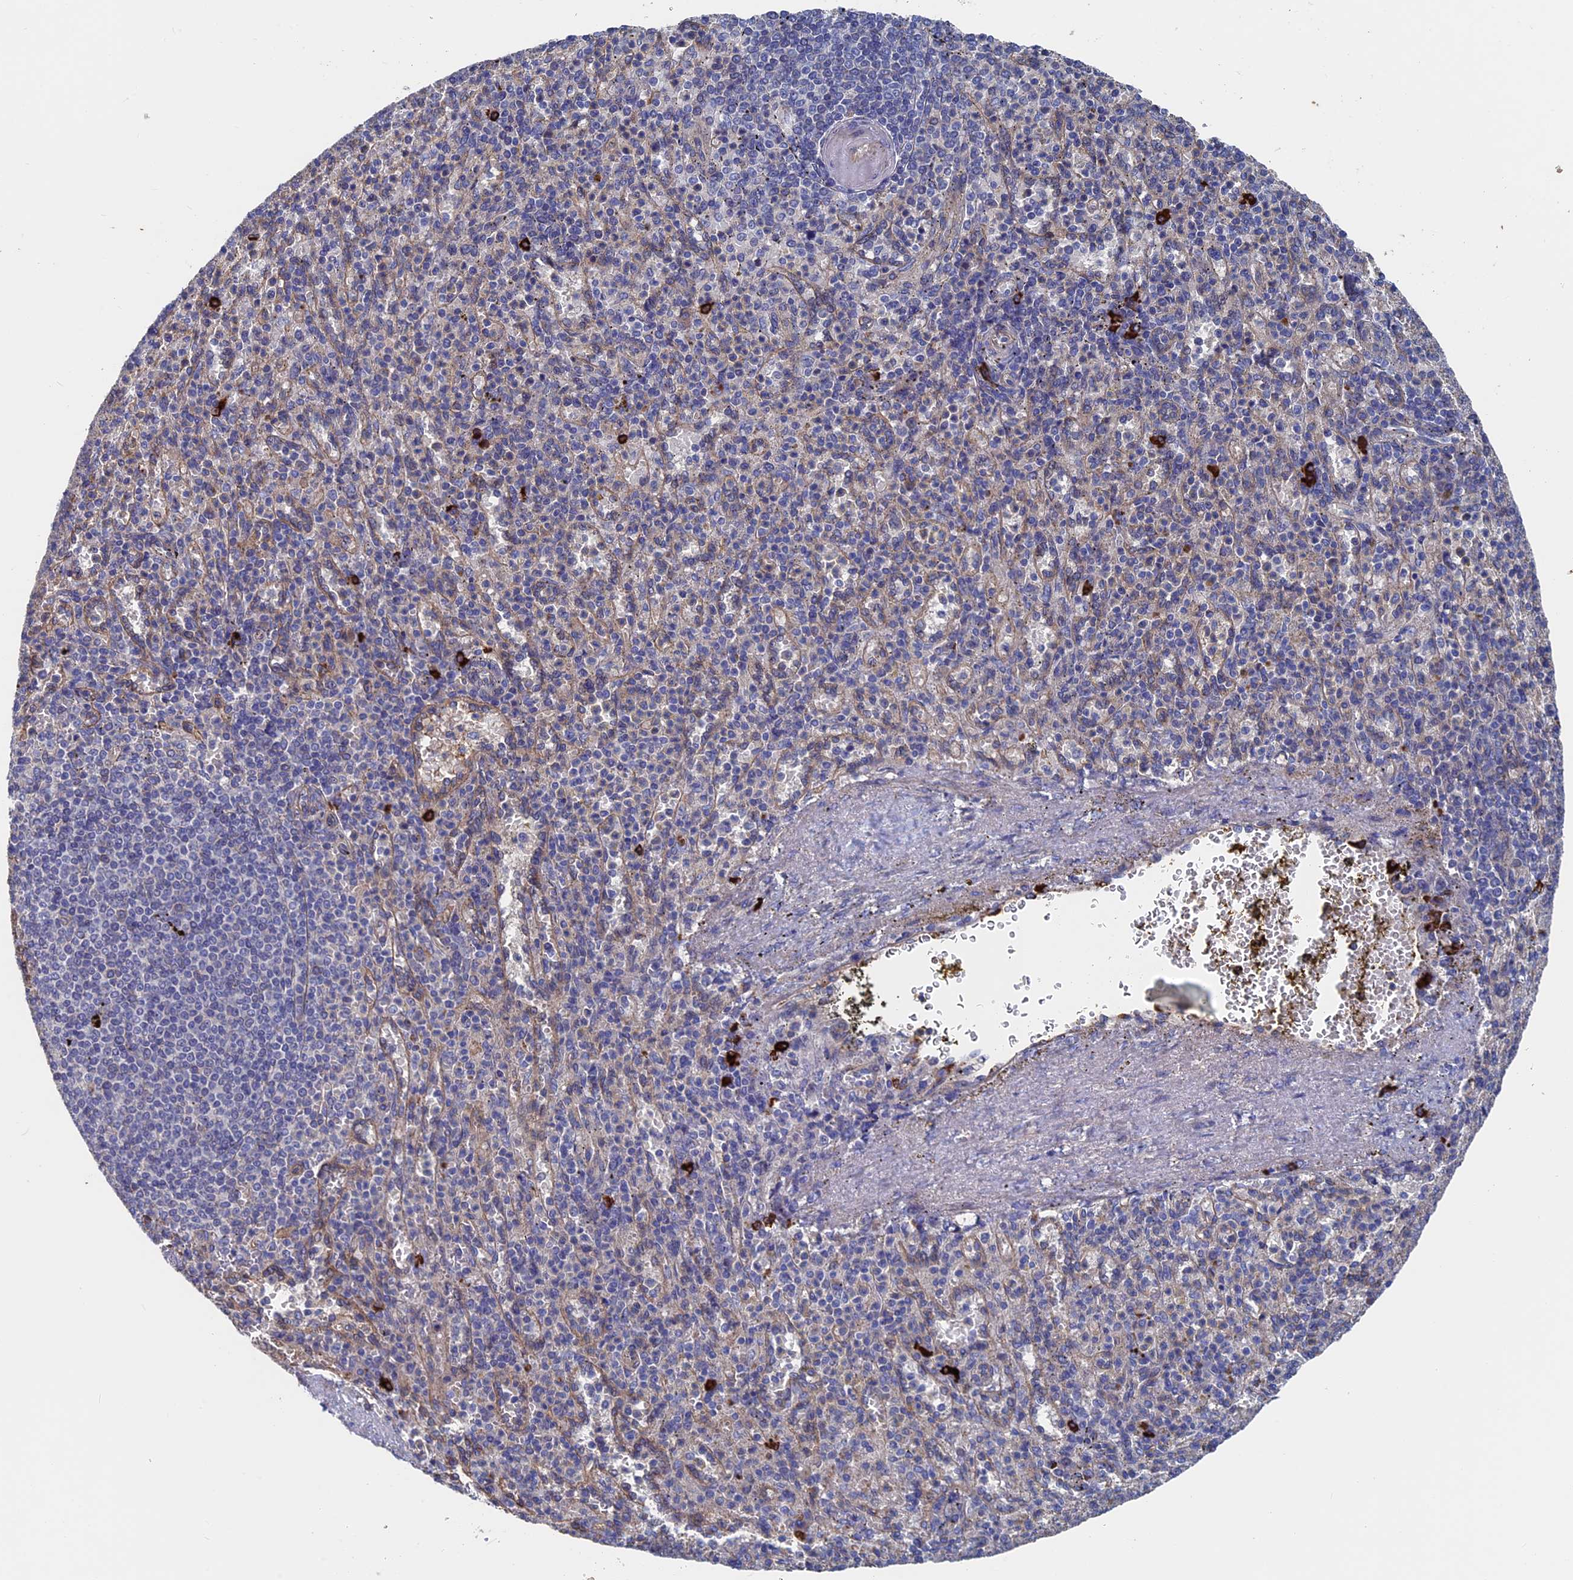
{"staining": {"intensity": "strong", "quantity": "<25%", "location": "cytoplasmic/membranous"}, "tissue": "spleen", "cell_type": "Cells in red pulp", "image_type": "normal", "snomed": [{"axis": "morphology", "description": "Normal tissue, NOS"}, {"axis": "topography", "description": "Spleen"}], "caption": "This is a photomicrograph of immunohistochemistry (IHC) staining of unremarkable spleen, which shows strong staining in the cytoplasmic/membranous of cells in red pulp.", "gene": "RPUSD1", "patient": {"sex": "female", "age": 74}}